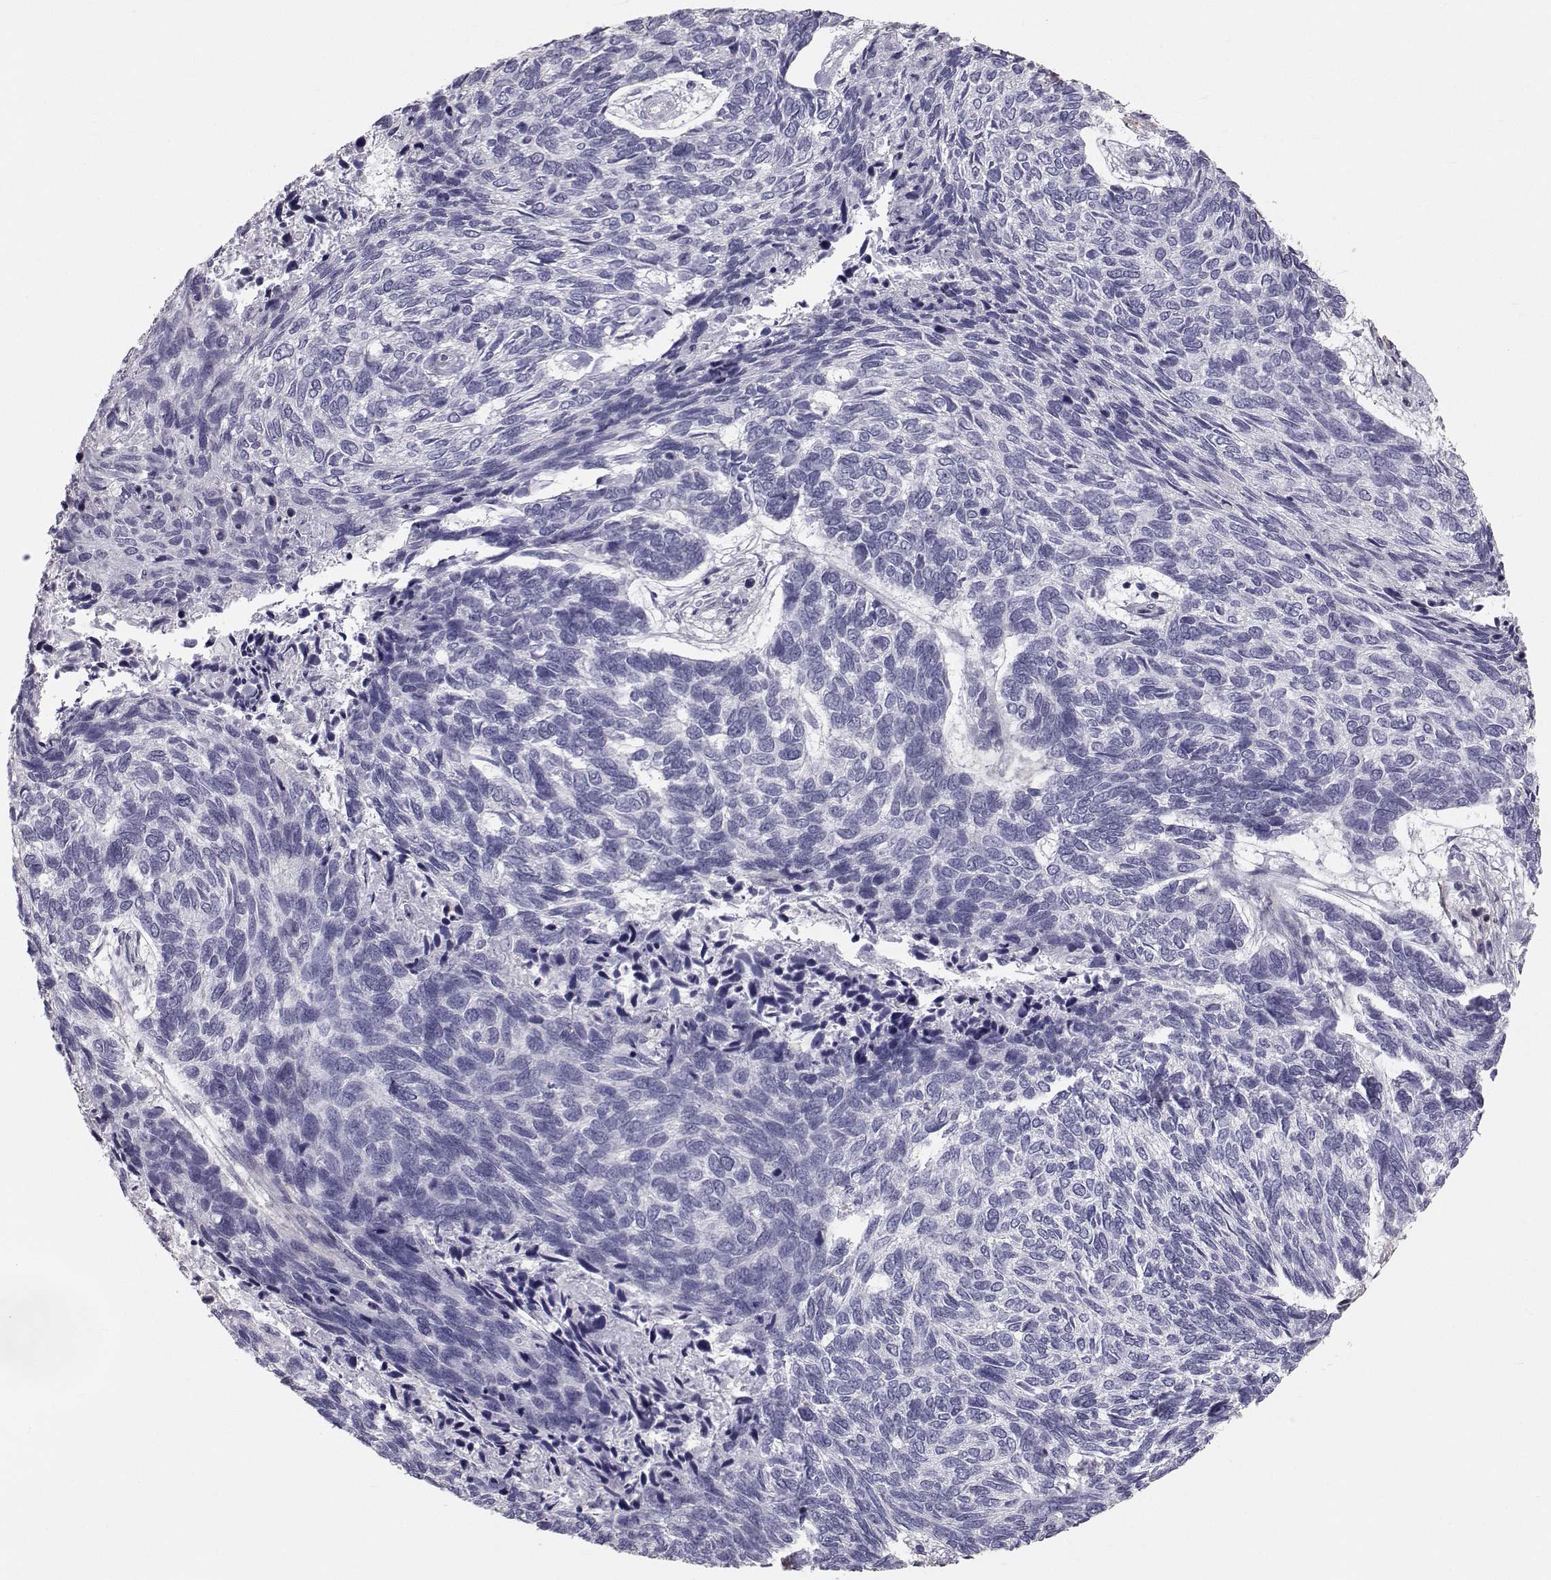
{"staining": {"intensity": "negative", "quantity": "none", "location": "none"}, "tissue": "skin cancer", "cell_type": "Tumor cells", "image_type": "cancer", "snomed": [{"axis": "morphology", "description": "Basal cell carcinoma"}, {"axis": "topography", "description": "Skin"}], "caption": "Micrograph shows no significant protein expression in tumor cells of skin cancer.", "gene": "GARIN3", "patient": {"sex": "female", "age": 65}}